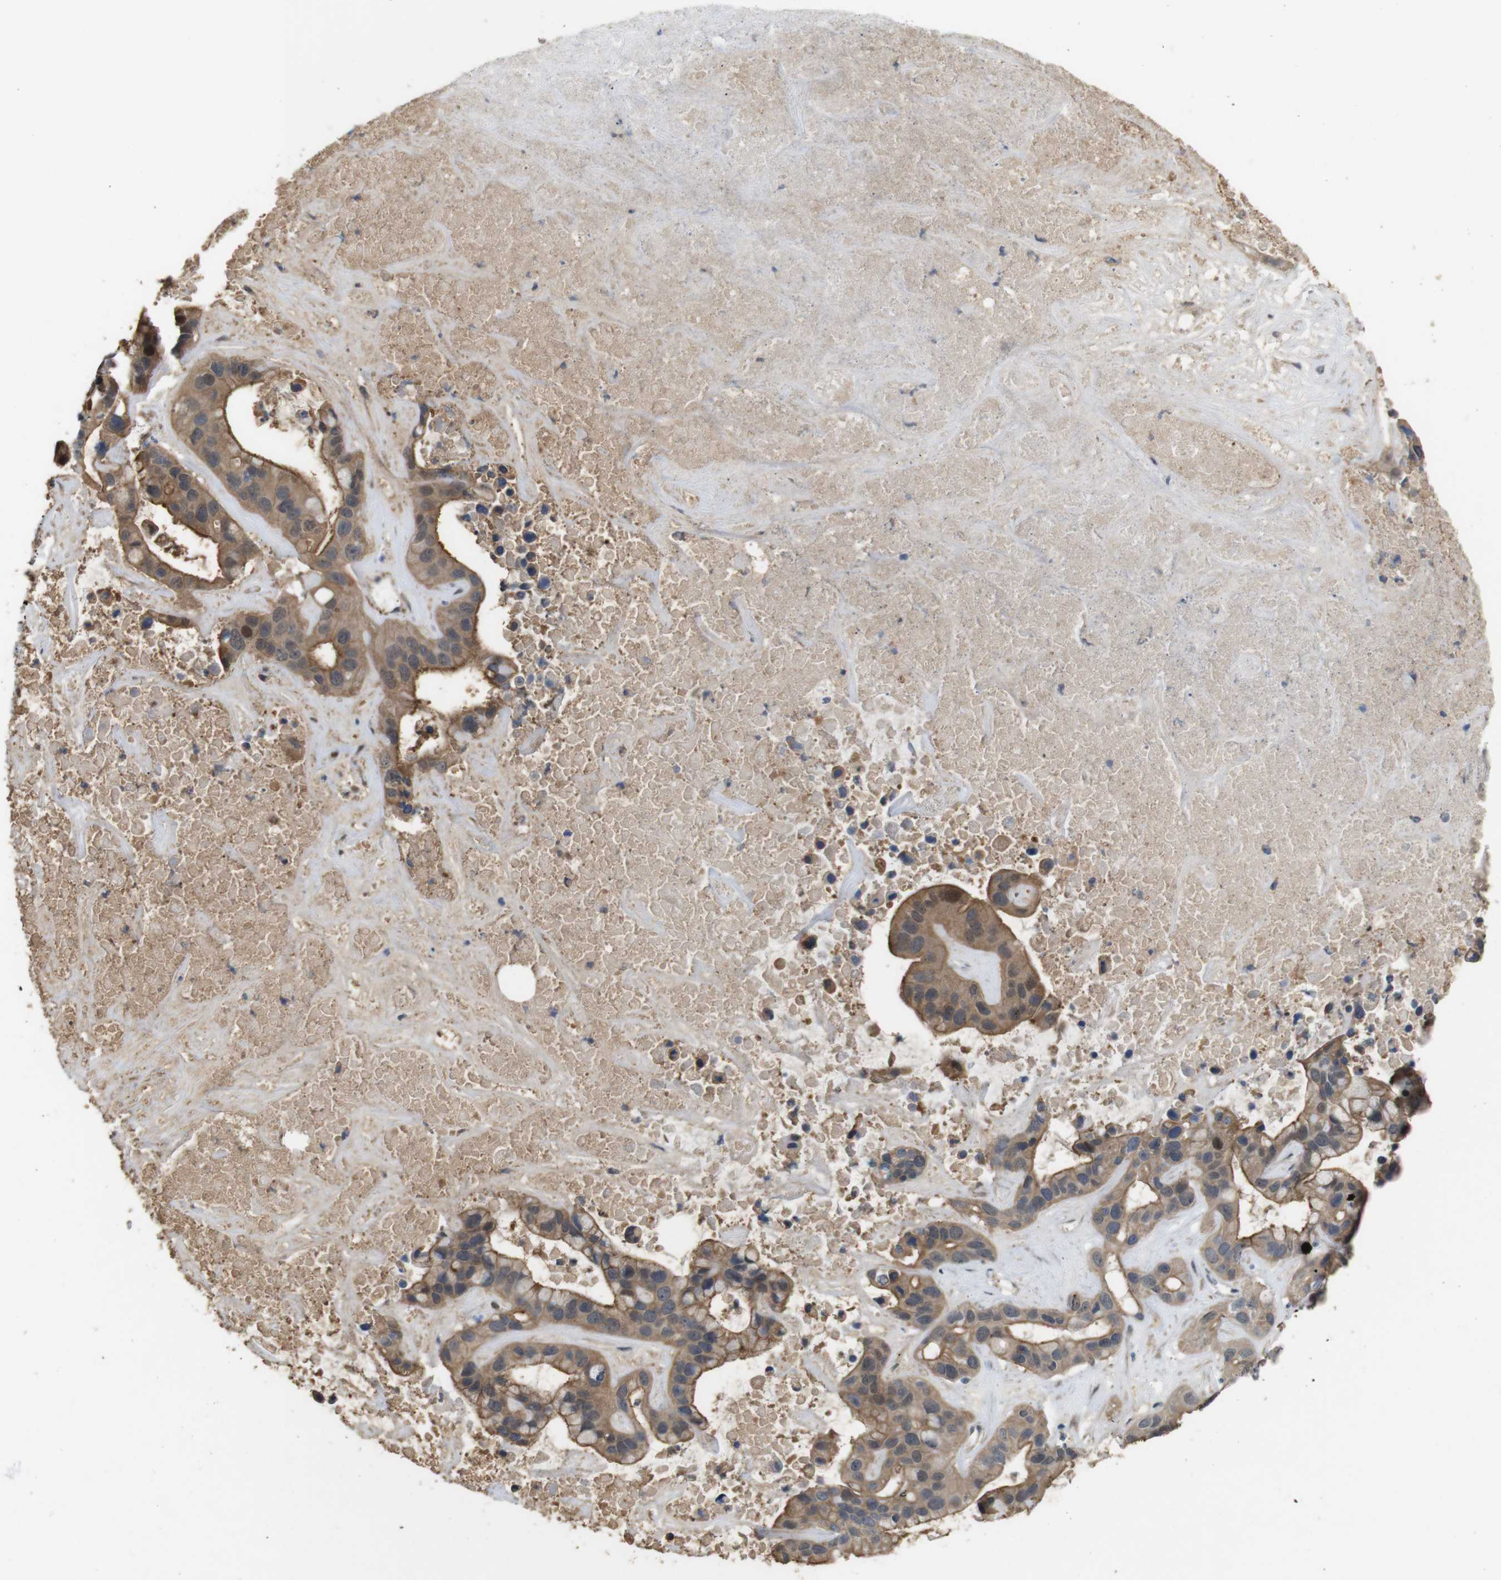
{"staining": {"intensity": "moderate", "quantity": ">75%", "location": "cytoplasmic/membranous"}, "tissue": "liver cancer", "cell_type": "Tumor cells", "image_type": "cancer", "snomed": [{"axis": "morphology", "description": "Cholangiocarcinoma"}, {"axis": "topography", "description": "Liver"}], "caption": "Immunohistochemical staining of human cholangiocarcinoma (liver) shows medium levels of moderate cytoplasmic/membranous protein expression in about >75% of tumor cells.", "gene": "CDC34", "patient": {"sex": "female", "age": 65}}